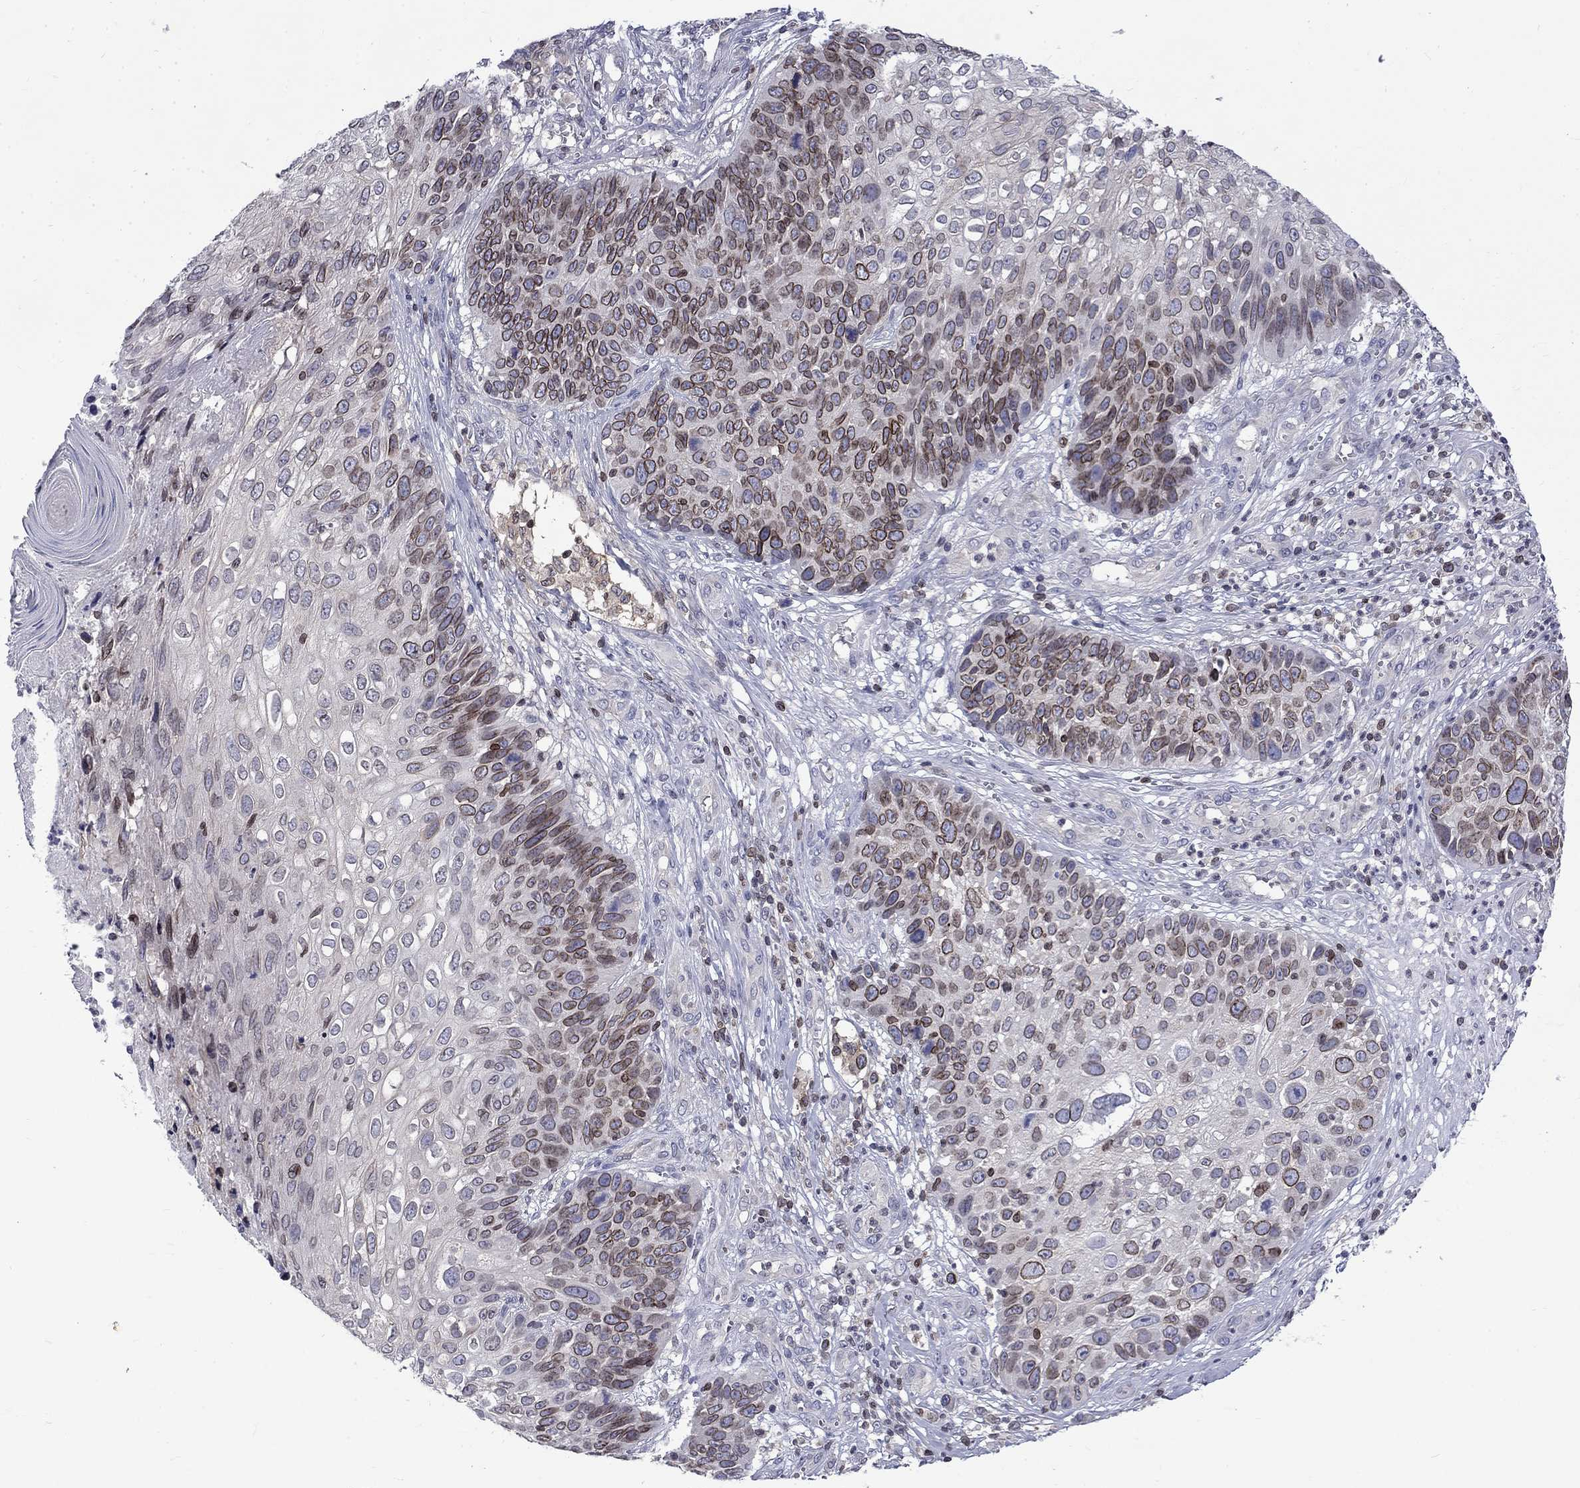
{"staining": {"intensity": "strong", "quantity": "<25%", "location": "cytoplasmic/membranous,nuclear"}, "tissue": "skin cancer", "cell_type": "Tumor cells", "image_type": "cancer", "snomed": [{"axis": "morphology", "description": "Squamous cell carcinoma, NOS"}, {"axis": "topography", "description": "Skin"}], "caption": "A micrograph of skin cancer (squamous cell carcinoma) stained for a protein shows strong cytoplasmic/membranous and nuclear brown staining in tumor cells.", "gene": "SLA", "patient": {"sex": "male", "age": 92}}